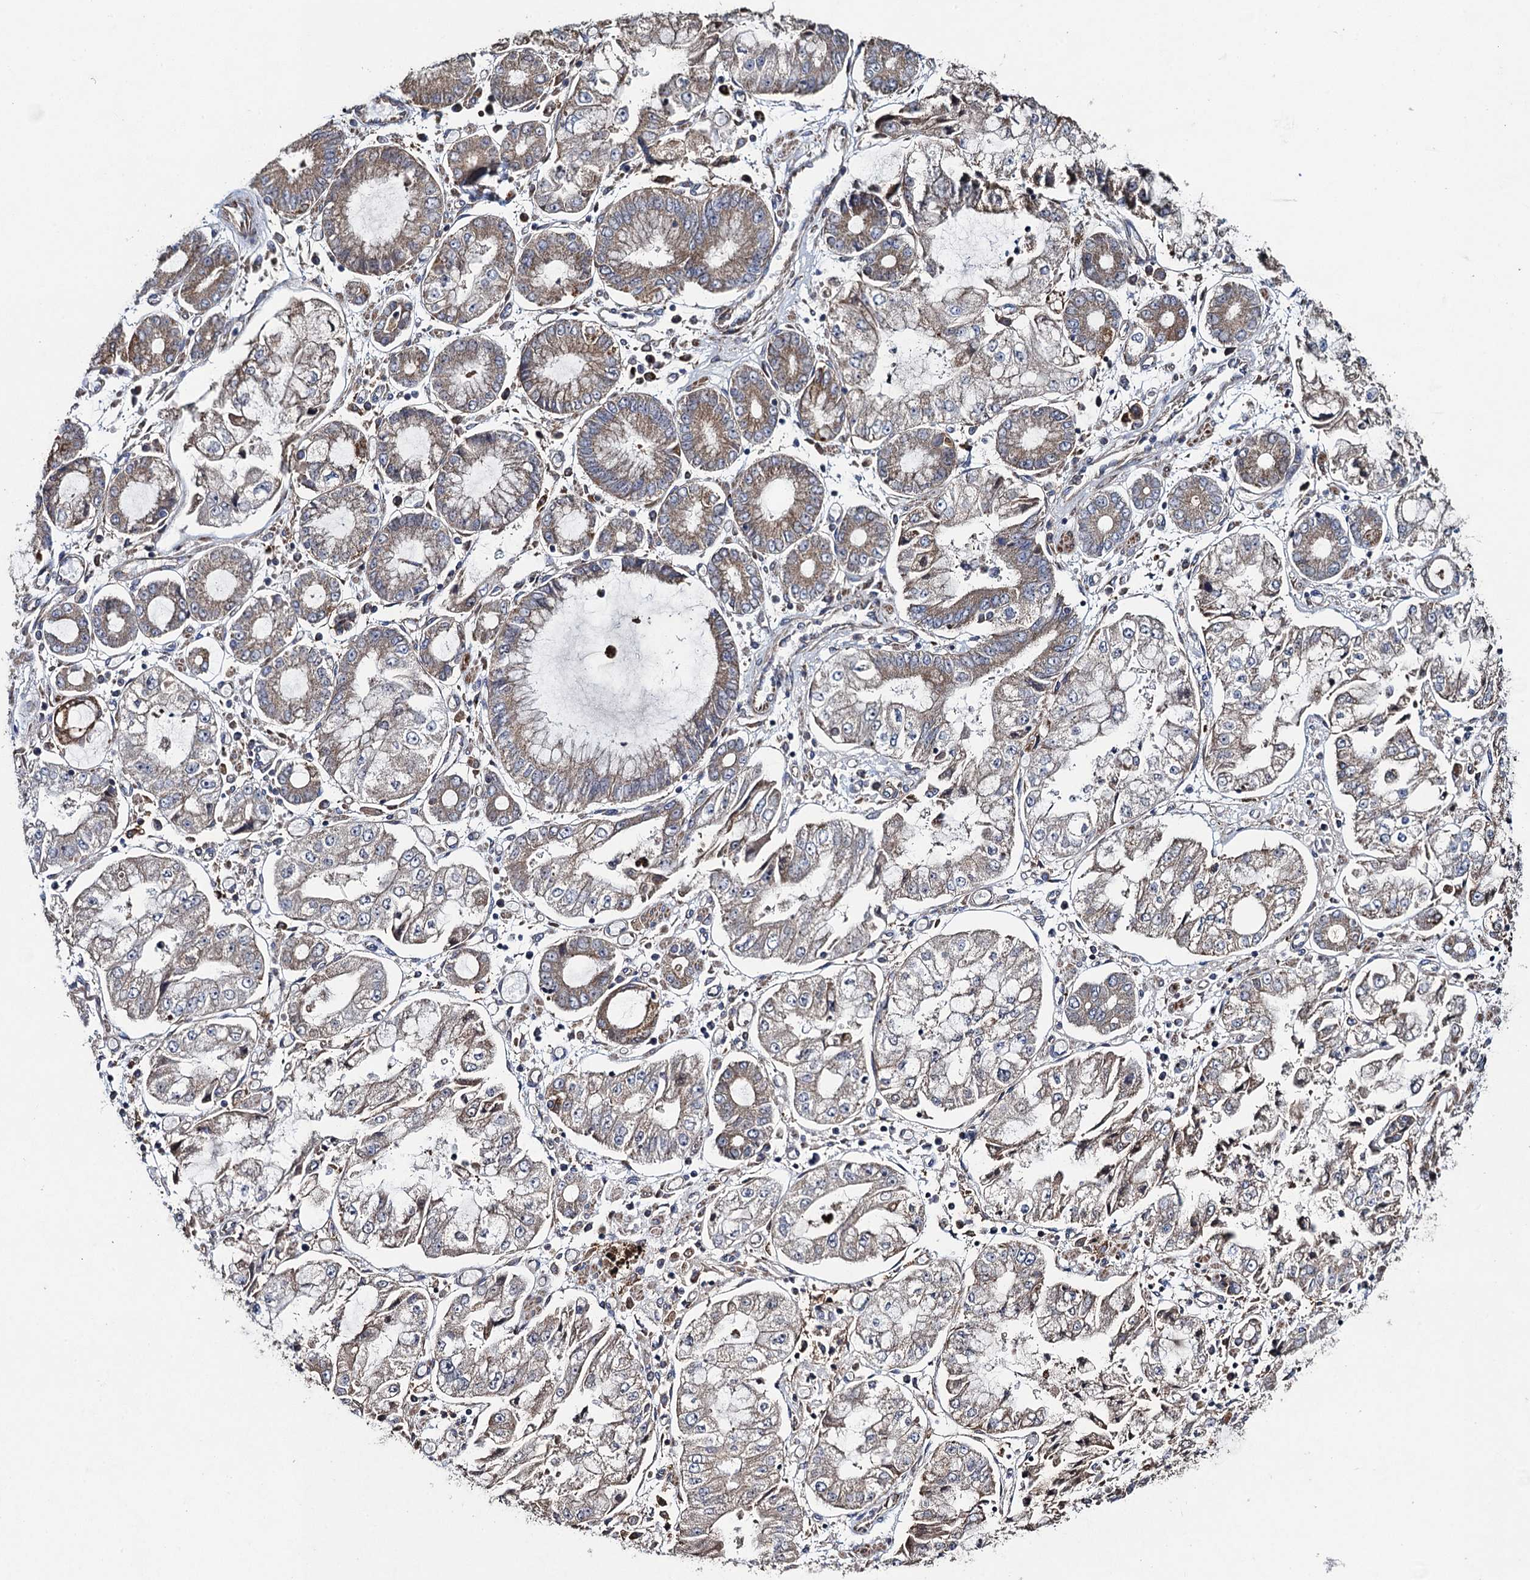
{"staining": {"intensity": "weak", "quantity": ">75%", "location": "cytoplasmic/membranous"}, "tissue": "stomach cancer", "cell_type": "Tumor cells", "image_type": "cancer", "snomed": [{"axis": "morphology", "description": "Adenocarcinoma, NOS"}, {"axis": "topography", "description": "Stomach"}], "caption": "This photomicrograph displays immunohistochemistry staining of stomach cancer, with low weak cytoplasmic/membranous staining in approximately >75% of tumor cells.", "gene": "TXNDC11", "patient": {"sex": "male", "age": 76}}